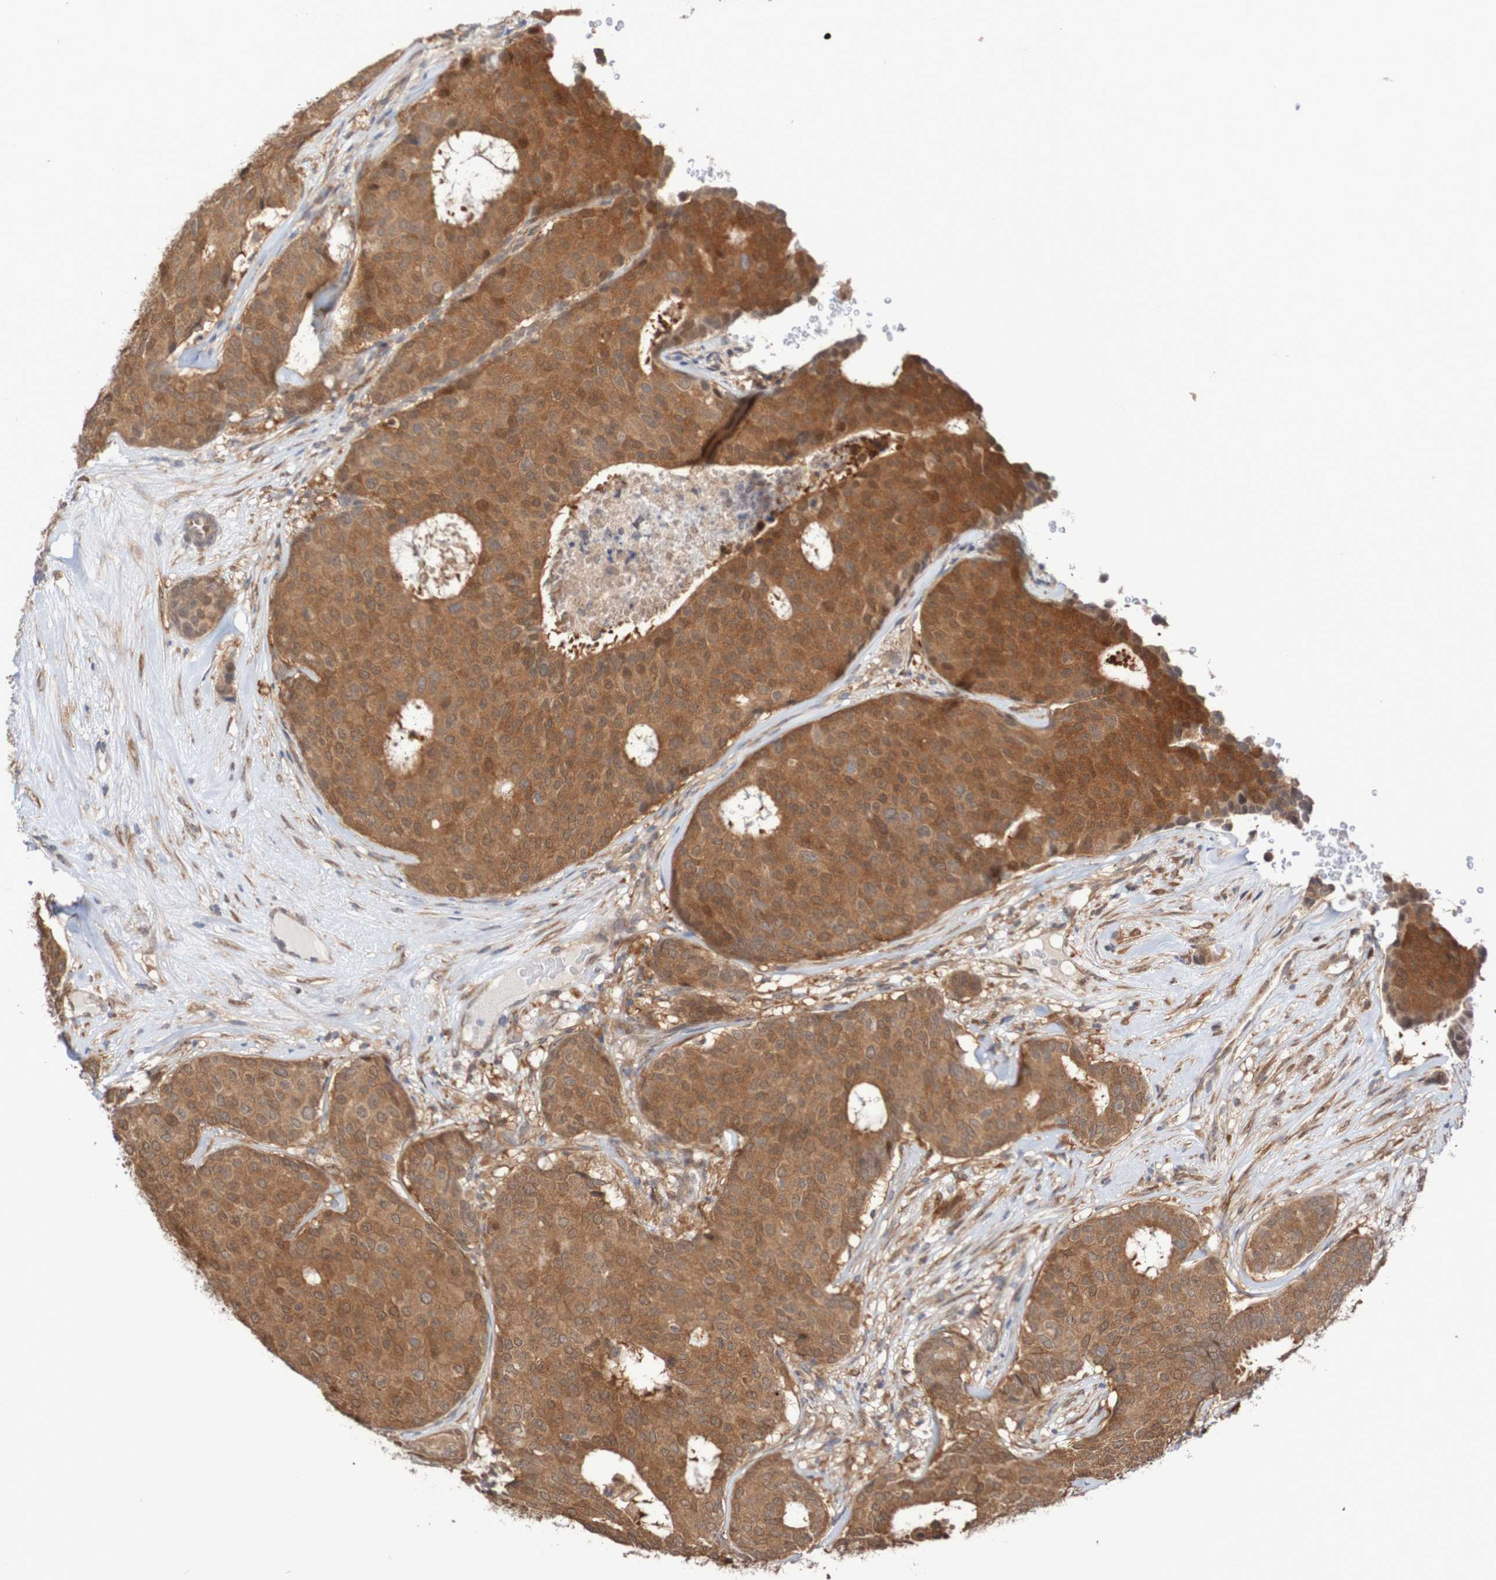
{"staining": {"intensity": "moderate", "quantity": ">75%", "location": "cytoplasmic/membranous"}, "tissue": "breast cancer", "cell_type": "Tumor cells", "image_type": "cancer", "snomed": [{"axis": "morphology", "description": "Duct carcinoma"}, {"axis": "topography", "description": "Breast"}], "caption": "This is a photomicrograph of immunohistochemistry staining of breast cancer, which shows moderate expression in the cytoplasmic/membranous of tumor cells.", "gene": "PHPT1", "patient": {"sex": "female", "age": 75}}